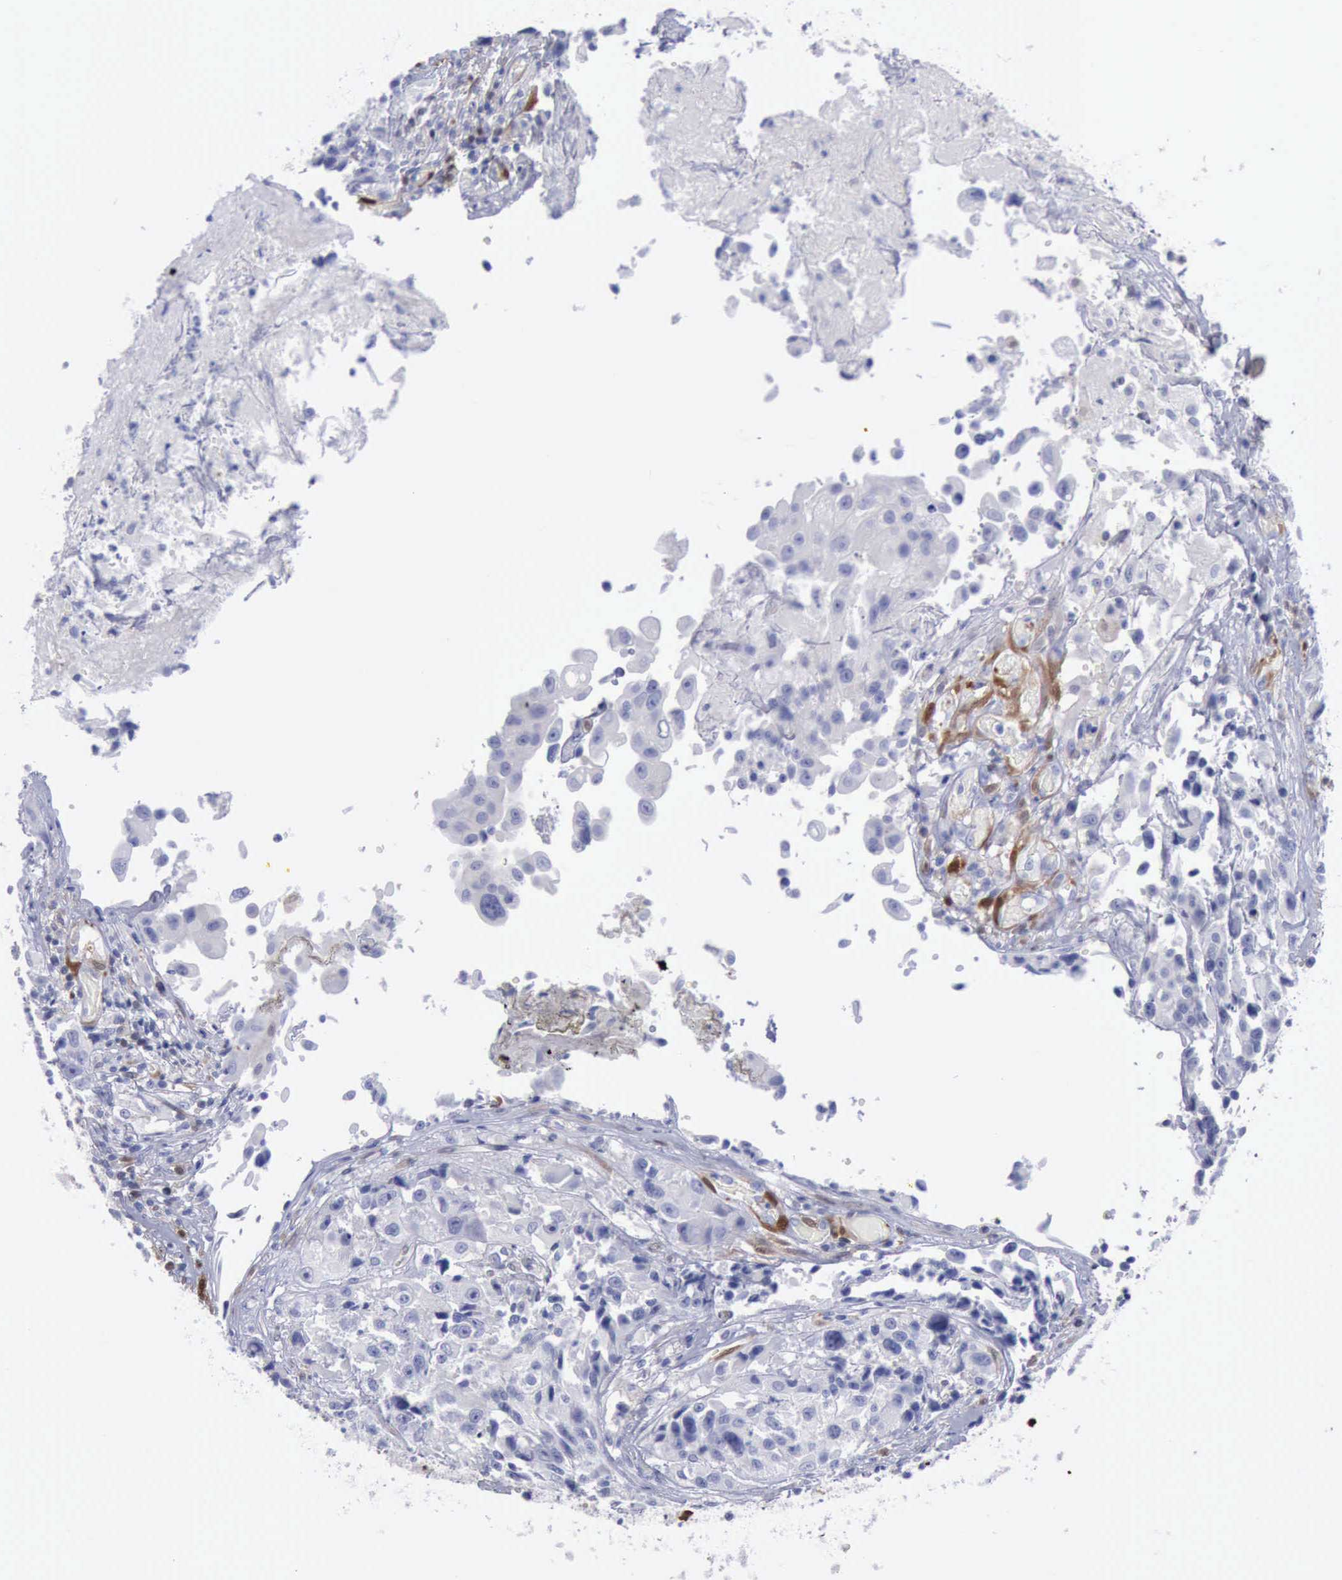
{"staining": {"intensity": "negative", "quantity": "none", "location": "none"}, "tissue": "urothelial cancer", "cell_type": "Tumor cells", "image_type": "cancer", "snomed": [{"axis": "morphology", "description": "Urothelial carcinoma, High grade"}, {"axis": "topography", "description": "Urinary bladder"}], "caption": "Tumor cells are negative for brown protein staining in high-grade urothelial carcinoma.", "gene": "FHL1", "patient": {"sex": "female", "age": 81}}